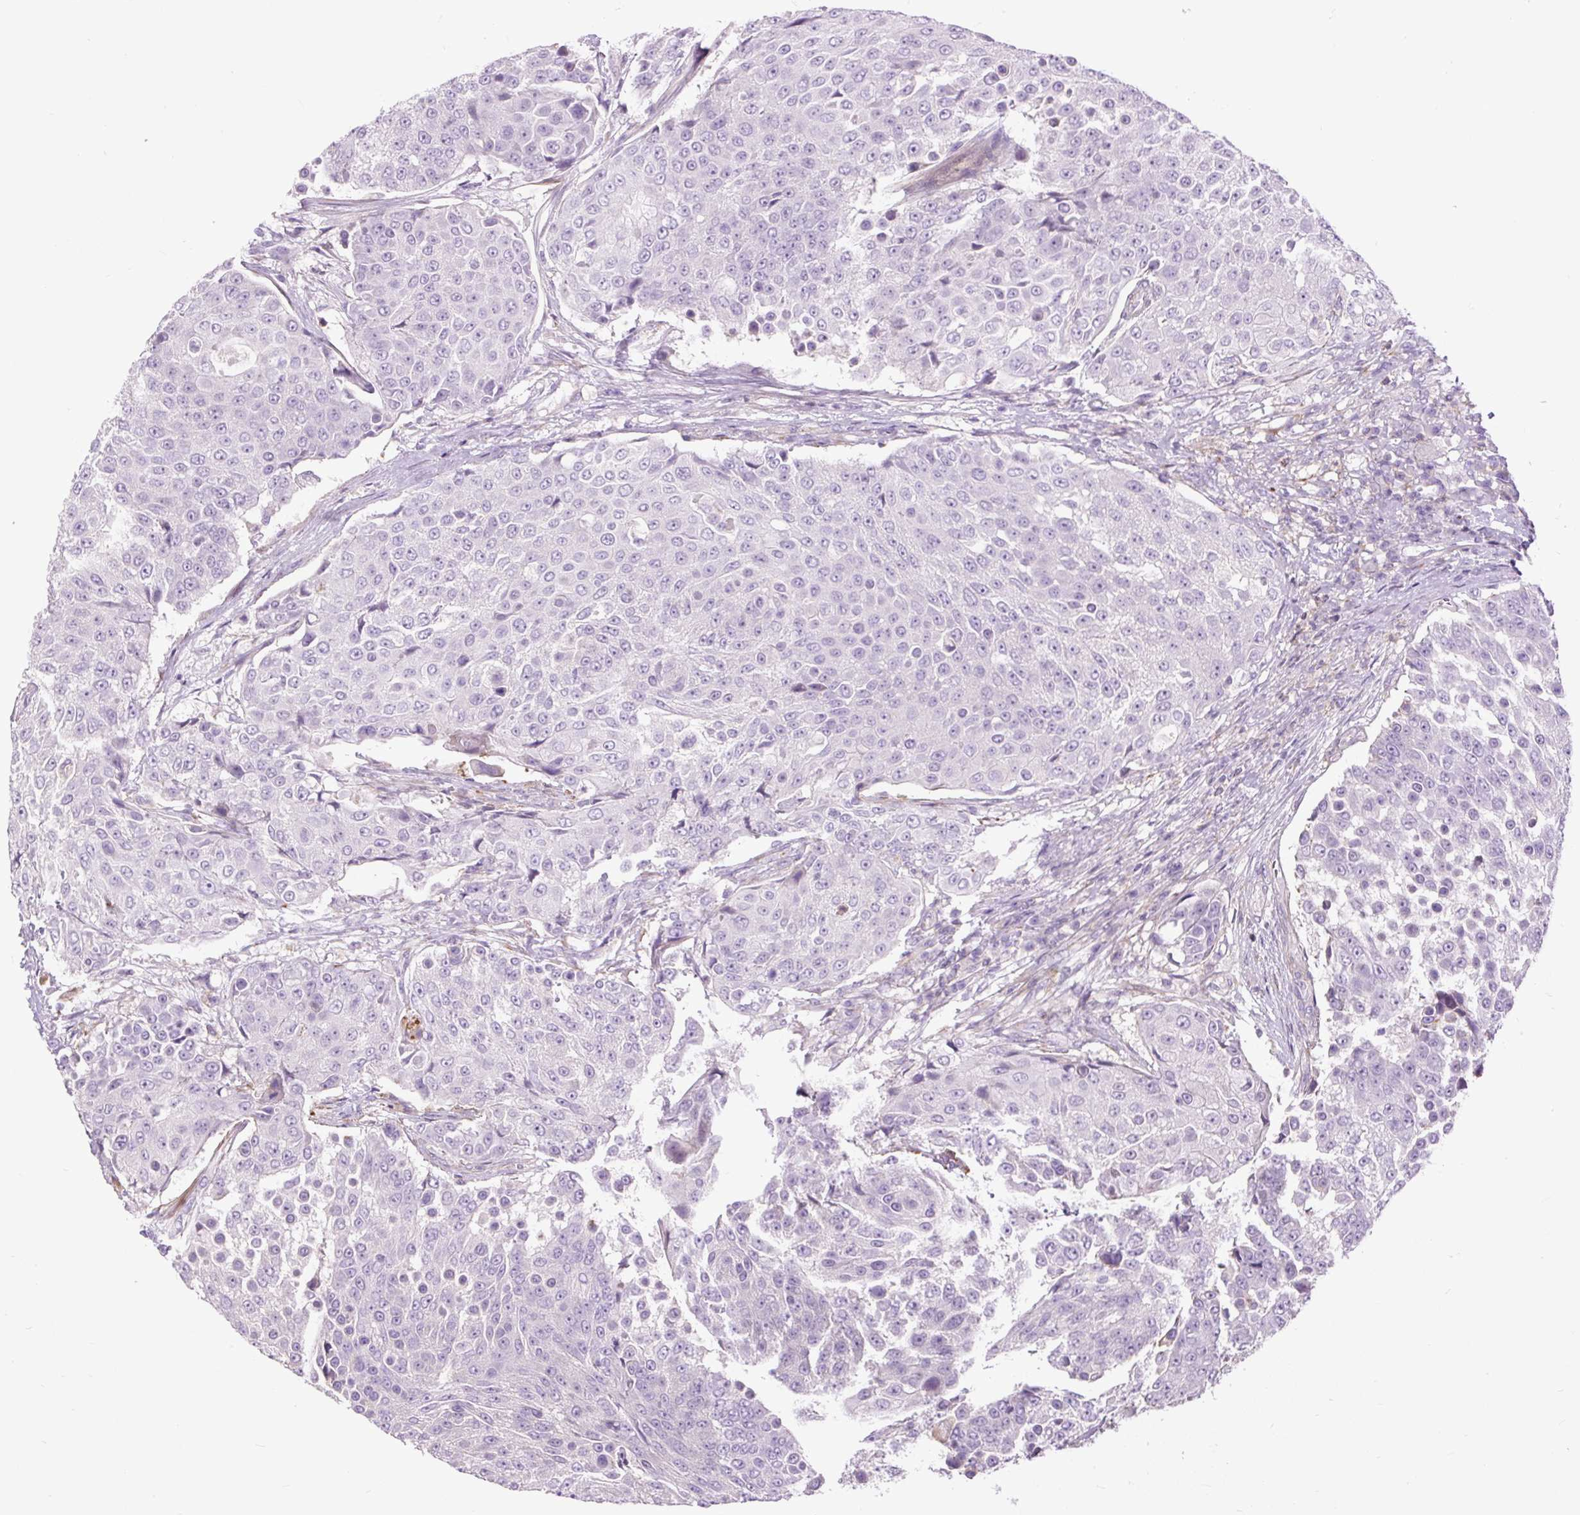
{"staining": {"intensity": "negative", "quantity": "none", "location": "none"}, "tissue": "urothelial cancer", "cell_type": "Tumor cells", "image_type": "cancer", "snomed": [{"axis": "morphology", "description": "Urothelial carcinoma, High grade"}, {"axis": "topography", "description": "Urinary bladder"}], "caption": "Histopathology image shows no protein positivity in tumor cells of high-grade urothelial carcinoma tissue.", "gene": "ZNF197", "patient": {"sex": "female", "age": 63}}